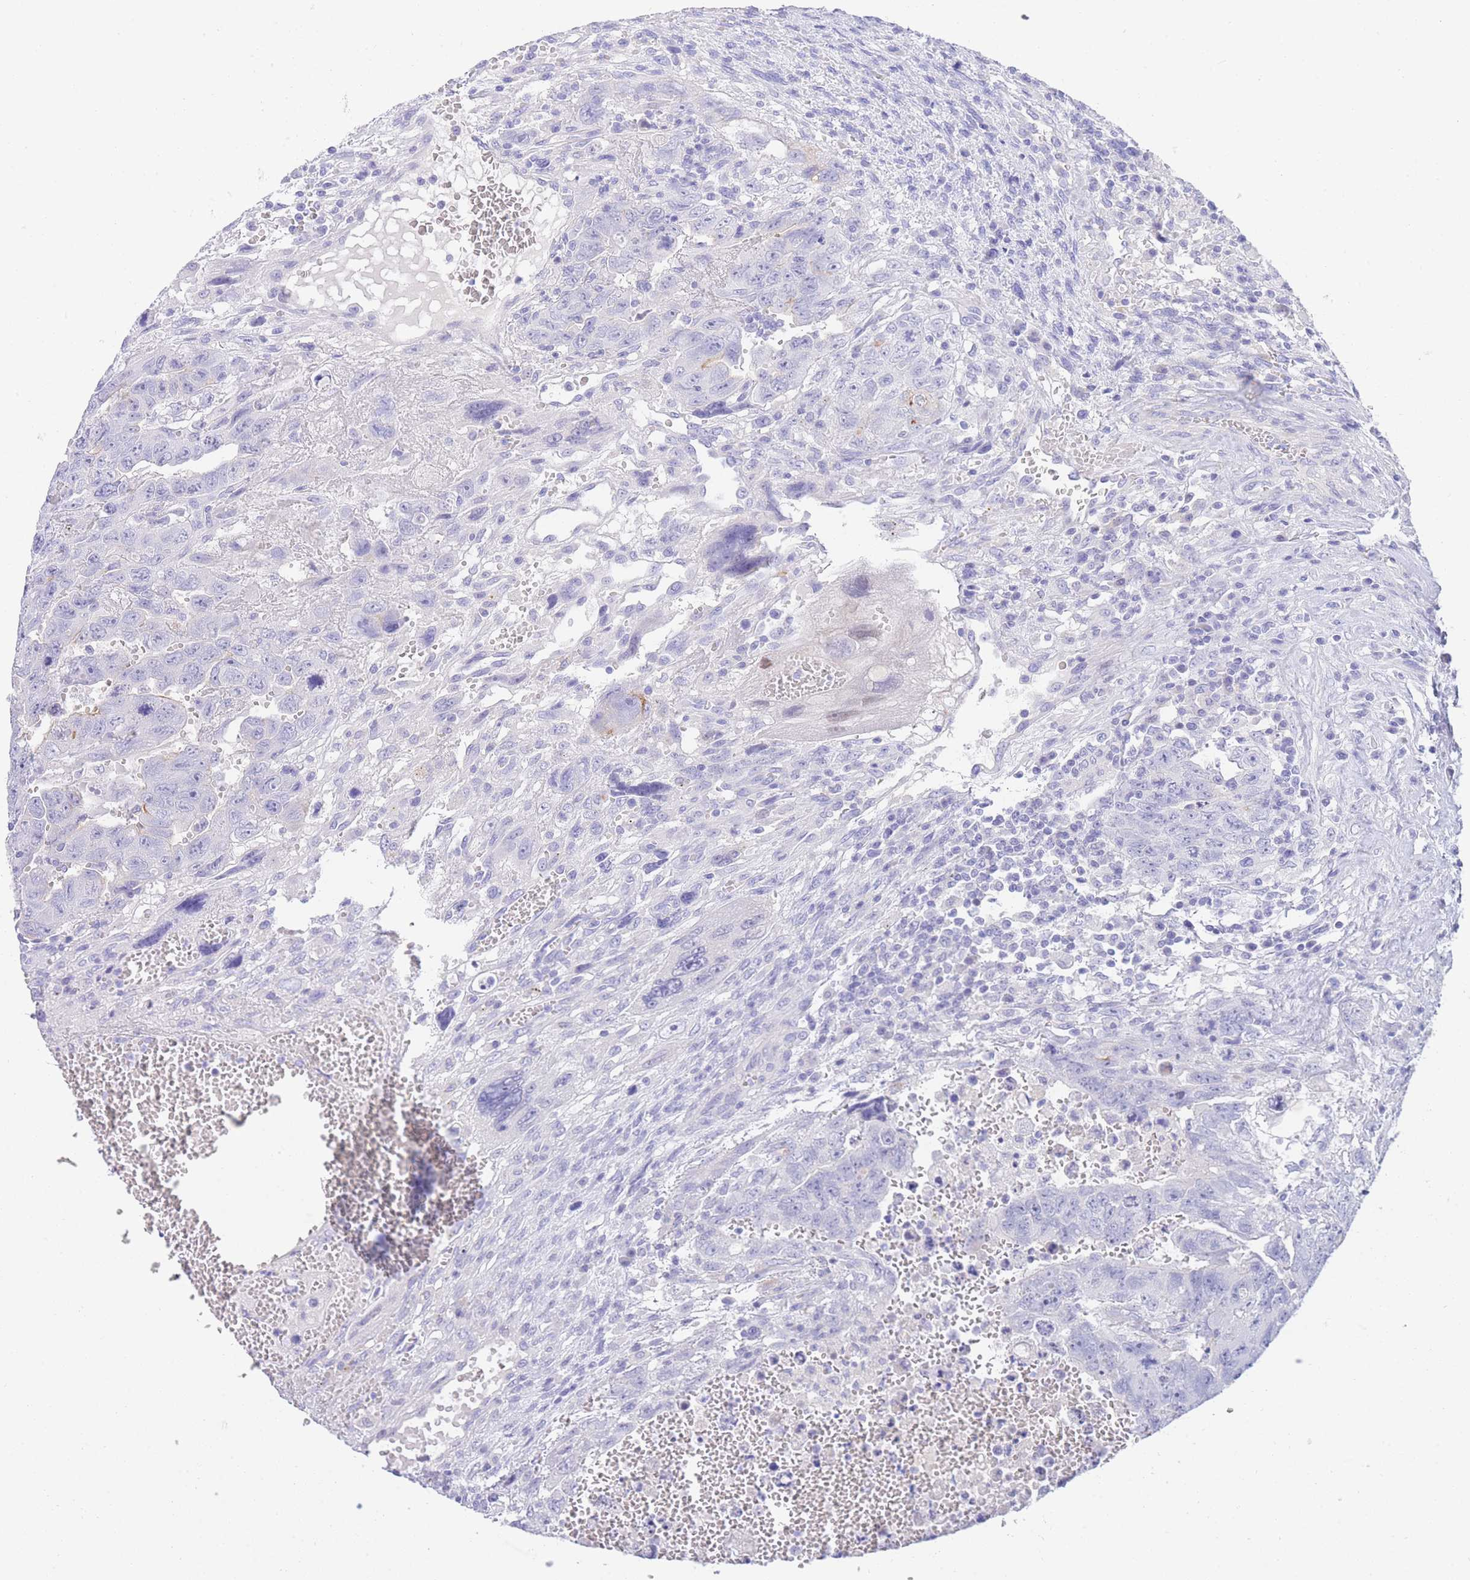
{"staining": {"intensity": "negative", "quantity": "none", "location": "none"}, "tissue": "testis cancer", "cell_type": "Tumor cells", "image_type": "cancer", "snomed": [{"axis": "morphology", "description": "Carcinoma, Embryonal, NOS"}, {"axis": "topography", "description": "Testis"}], "caption": "A high-resolution photomicrograph shows immunohistochemistry (IHC) staining of embryonal carcinoma (testis), which displays no significant staining in tumor cells.", "gene": "LRRC37A", "patient": {"sex": "male", "age": 28}}